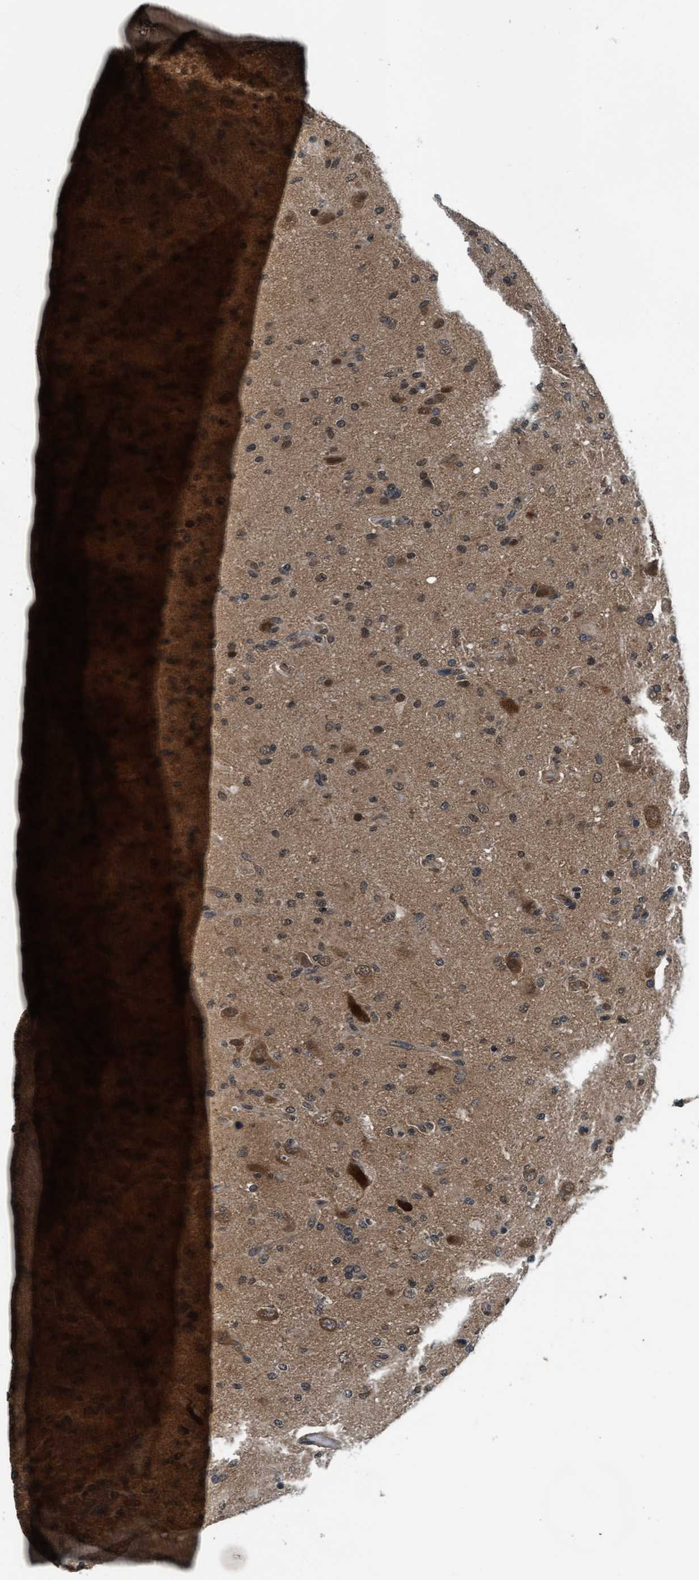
{"staining": {"intensity": "moderate", "quantity": ">75%", "location": "cytoplasmic/membranous,nuclear"}, "tissue": "glioma", "cell_type": "Tumor cells", "image_type": "cancer", "snomed": [{"axis": "morphology", "description": "Glioma, malignant, High grade"}, {"axis": "topography", "description": "Brain"}], "caption": "Immunohistochemical staining of human glioma exhibits medium levels of moderate cytoplasmic/membranous and nuclear expression in approximately >75% of tumor cells. Using DAB (brown) and hematoxylin (blue) stains, captured at high magnification using brightfield microscopy.", "gene": "WASF1", "patient": {"sex": "male", "age": 71}}